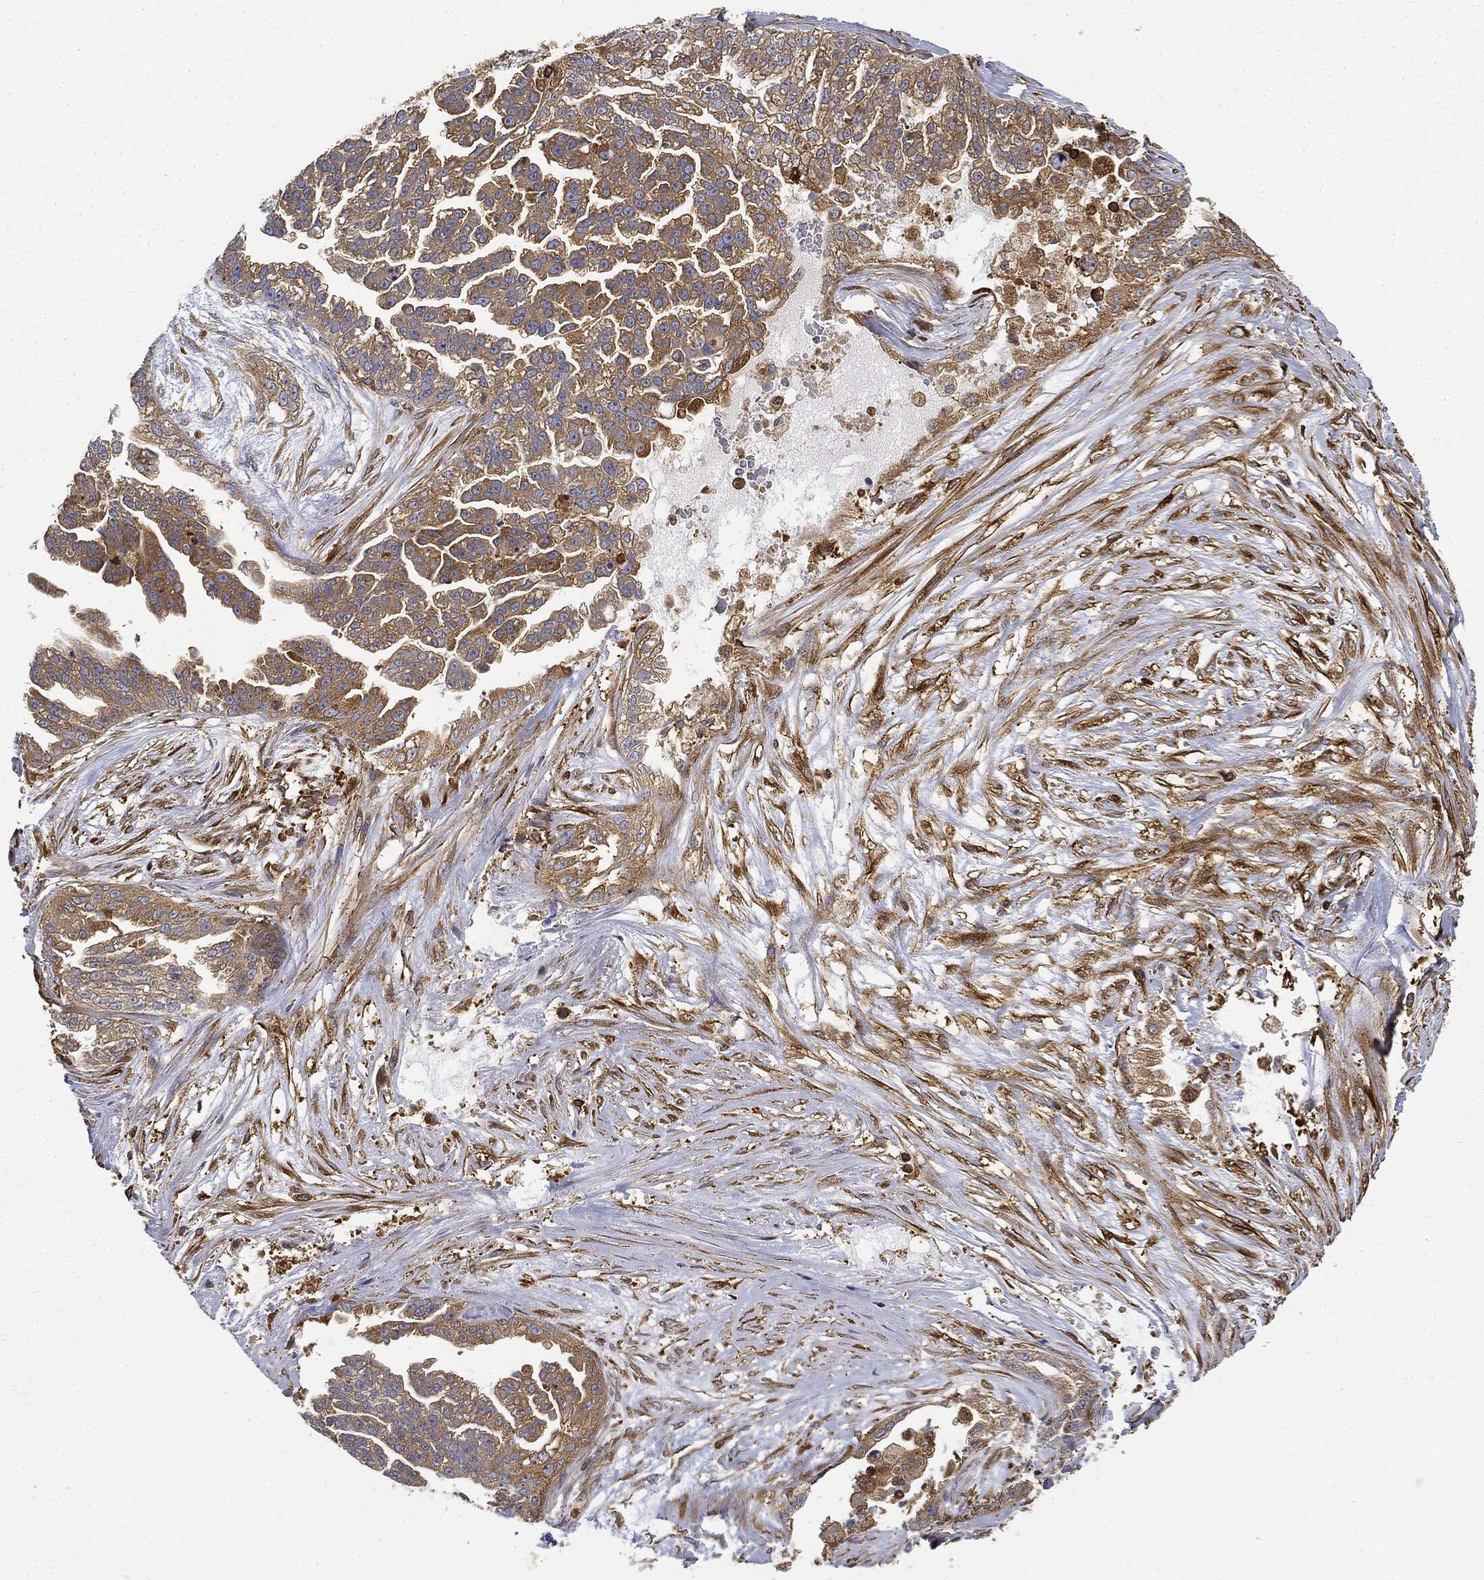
{"staining": {"intensity": "moderate", "quantity": "25%-75%", "location": "cytoplasmic/membranous"}, "tissue": "ovarian cancer", "cell_type": "Tumor cells", "image_type": "cancer", "snomed": [{"axis": "morphology", "description": "Cystadenocarcinoma, serous, NOS"}, {"axis": "topography", "description": "Ovary"}], "caption": "Immunohistochemical staining of ovarian cancer exhibits medium levels of moderate cytoplasmic/membranous expression in about 25%-75% of tumor cells.", "gene": "WDR1", "patient": {"sex": "female", "age": 58}}